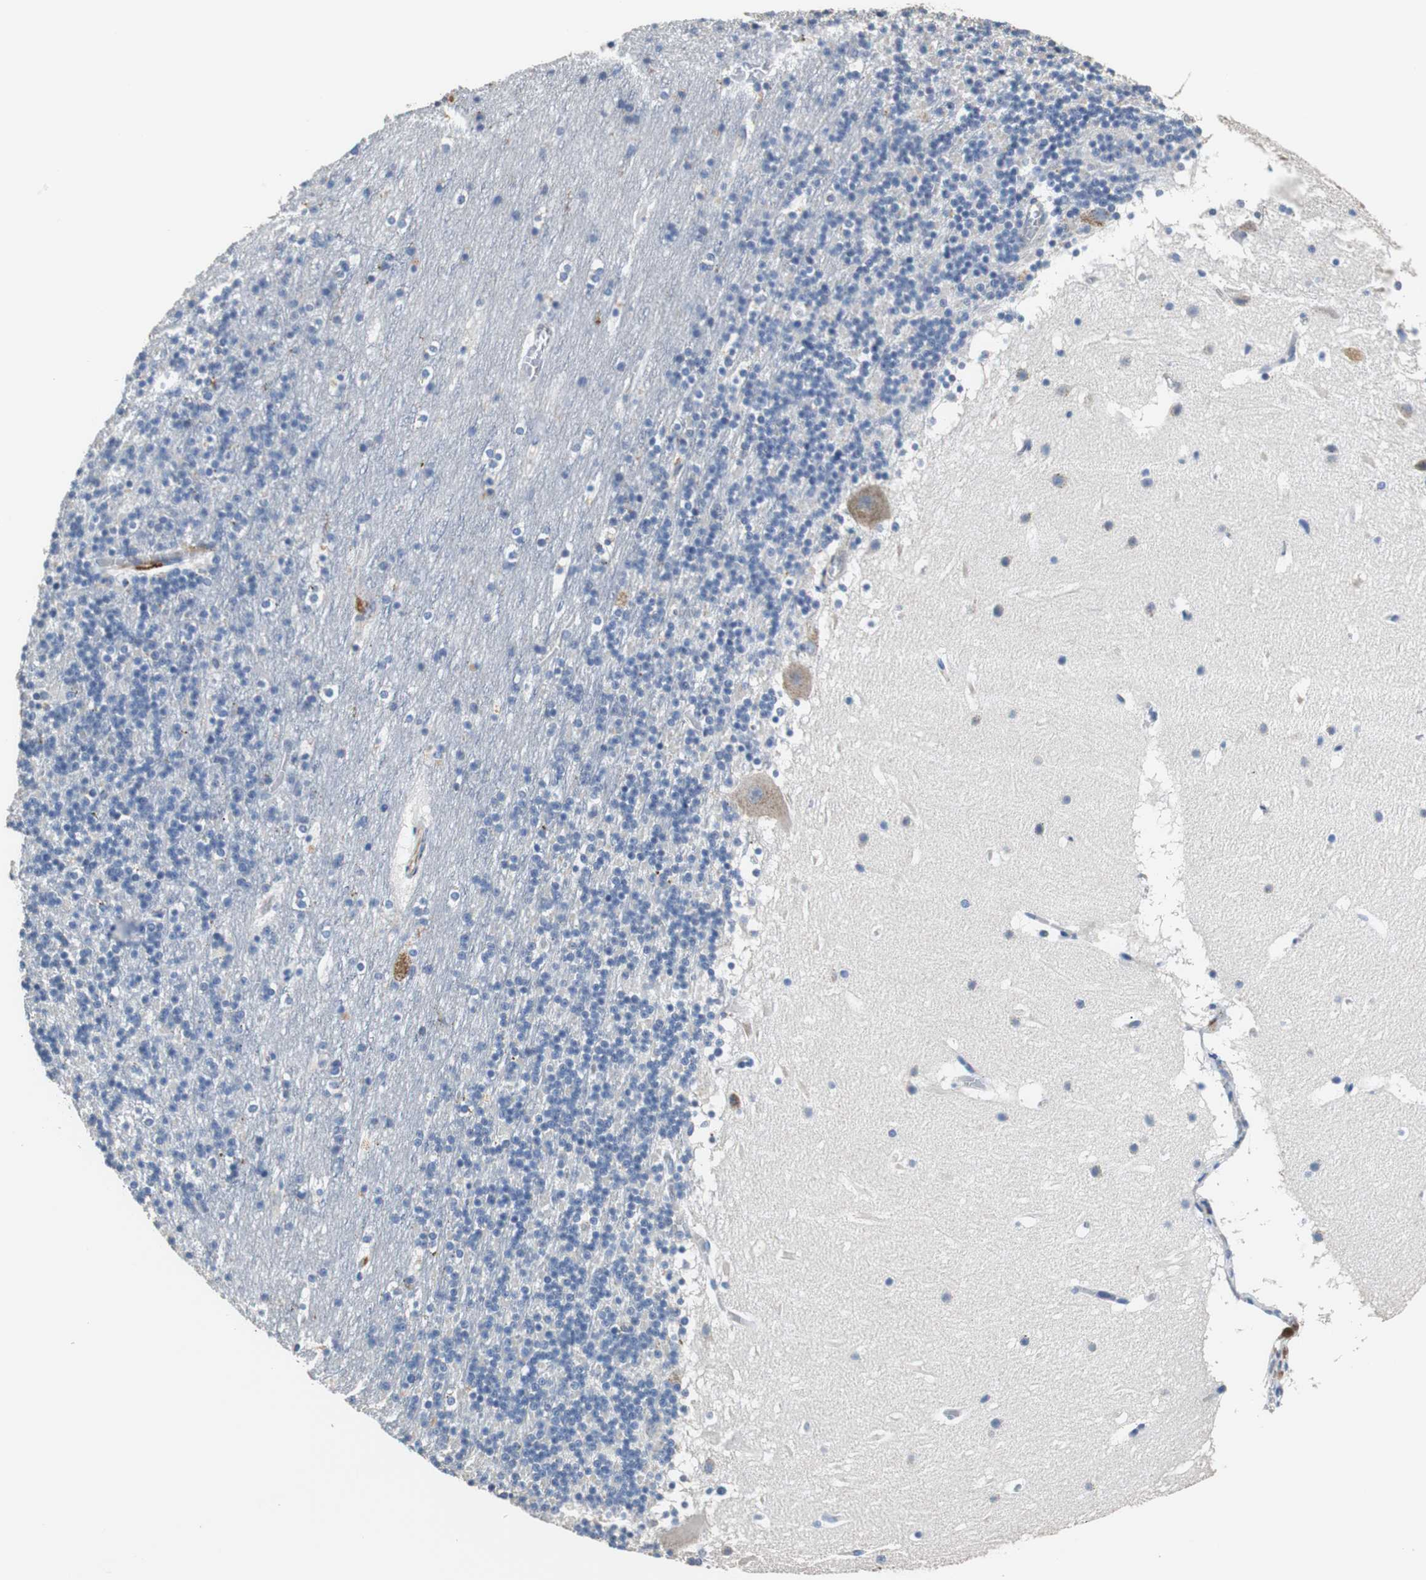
{"staining": {"intensity": "negative", "quantity": "none", "location": "none"}, "tissue": "cerebellum", "cell_type": "Cells in granular layer", "image_type": "normal", "snomed": [{"axis": "morphology", "description": "Normal tissue, NOS"}, {"axis": "topography", "description": "Cerebellum"}], "caption": "Immunohistochemical staining of benign human cerebellum exhibits no significant expression in cells in granular layer.", "gene": "PCK1", "patient": {"sex": "male", "age": 45}}